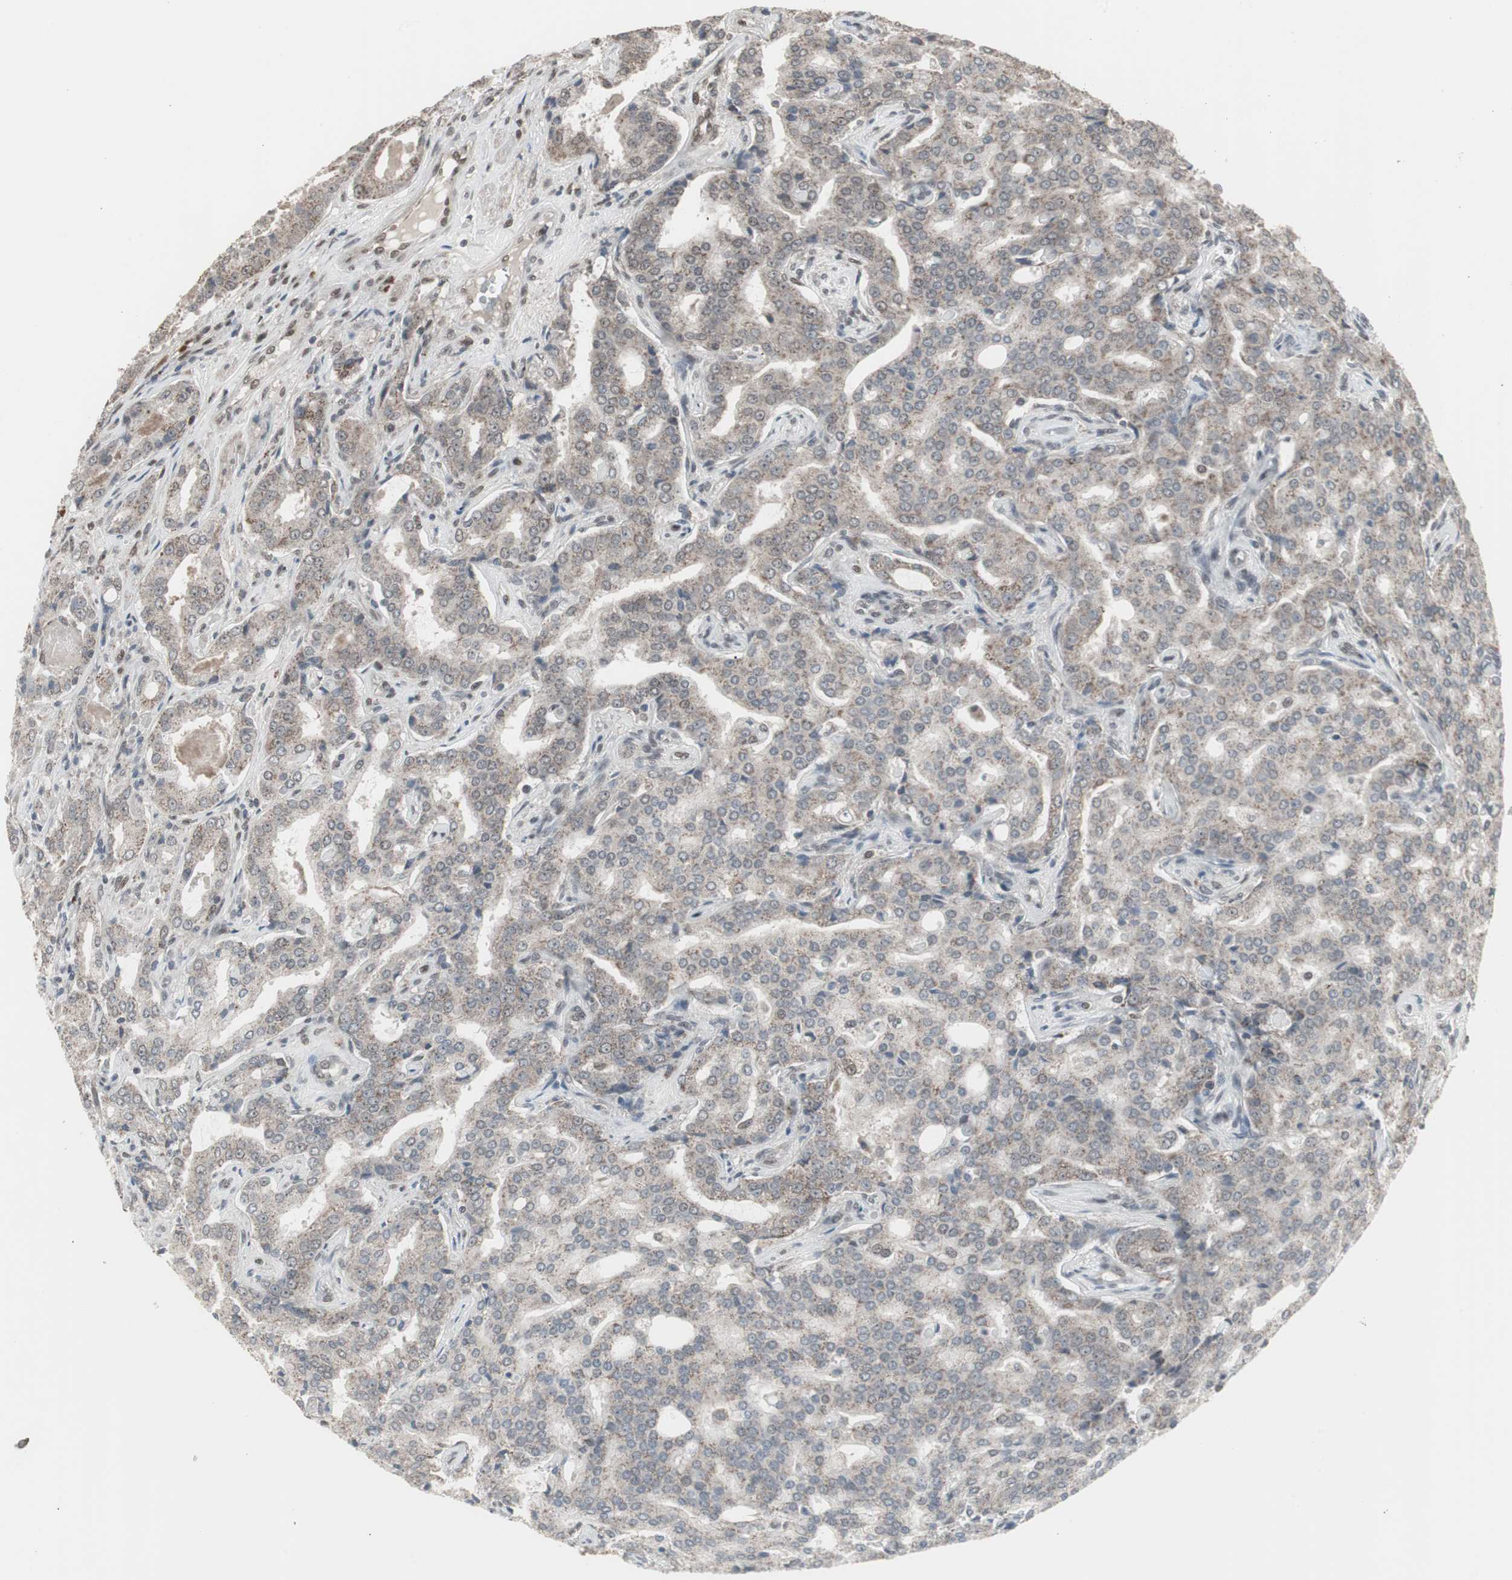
{"staining": {"intensity": "weak", "quantity": "25%-75%", "location": "cytoplasmic/membranous"}, "tissue": "prostate cancer", "cell_type": "Tumor cells", "image_type": "cancer", "snomed": [{"axis": "morphology", "description": "Adenocarcinoma, High grade"}, {"axis": "topography", "description": "Prostate"}], "caption": "Protein expression analysis of adenocarcinoma (high-grade) (prostate) exhibits weak cytoplasmic/membranous staining in about 25%-75% of tumor cells.", "gene": "RXRA", "patient": {"sex": "male", "age": 72}}